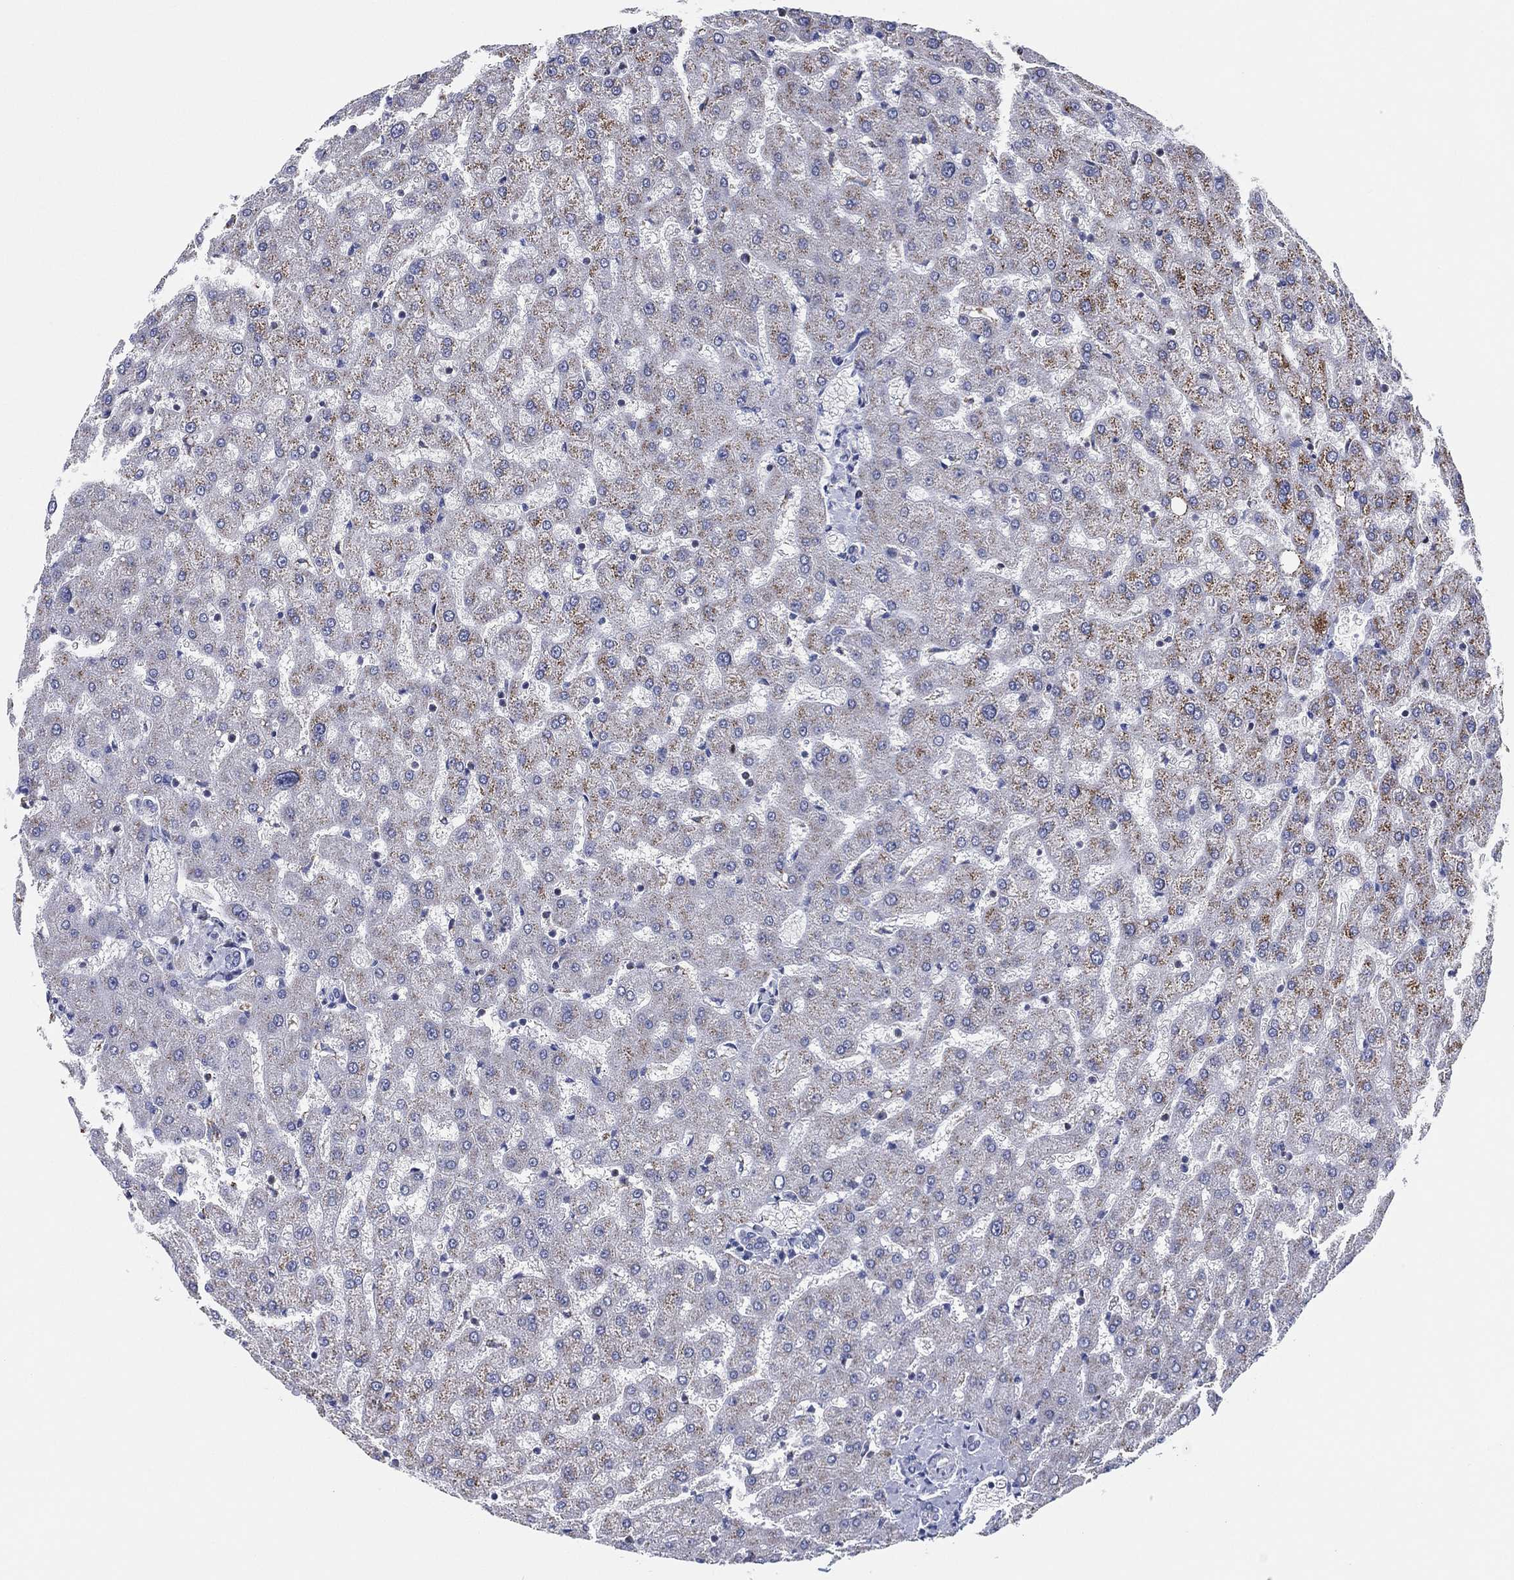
{"staining": {"intensity": "negative", "quantity": "none", "location": "none"}, "tissue": "liver", "cell_type": "Cholangiocytes", "image_type": "normal", "snomed": [{"axis": "morphology", "description": "Normal tissue, NOS"}, {"axis": "topography", "description": "Liver"}], "caption": "Immunohistochemistry of normal human liver exhibits no positivity in cholangiocytes.", "gene": "CFTR", "patient": {"sex": "female", "age": 50}}